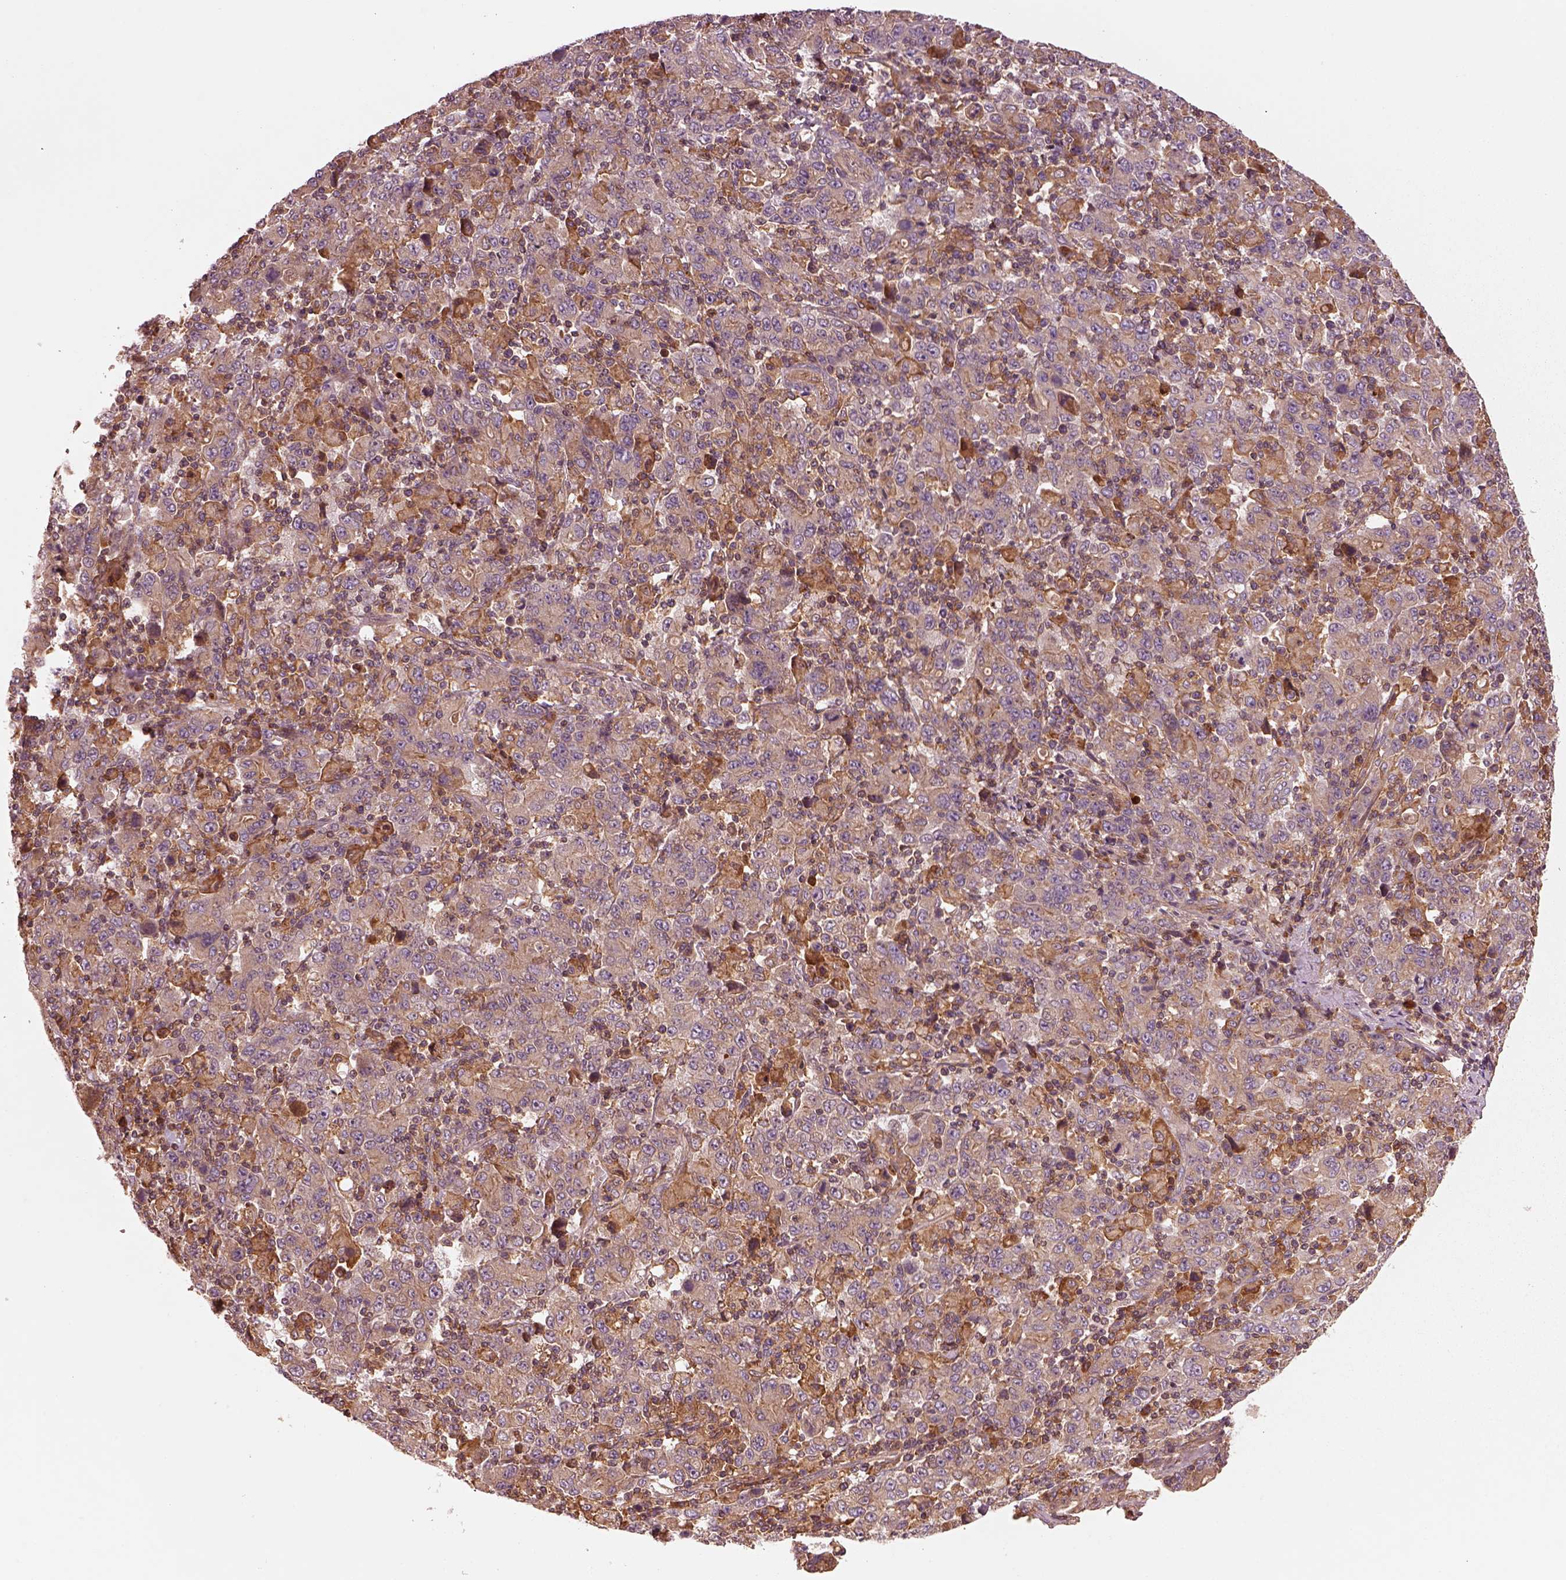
{"staining": {"intensity": "moderate", "quantity": "25%-75%", "location": "cytoplasmic/membranous"}, "tissue": "stomach cancer", "cell_type": "Tumor cells", "image_type": "cancer", "snomed": [{"axis": "morphology", "description": "Adenocarcinoma, NOS"}, {"axis": "topography", "description": "Stomach, upper"}], "caption": "Moderate cytoplasmic/membranous protein expression is seen in approximately 25%-75% of tumor cells in stomach adenocarcinoma.", "gene": "ASCC2", "patient": {"sex": "male", "age": 69}}